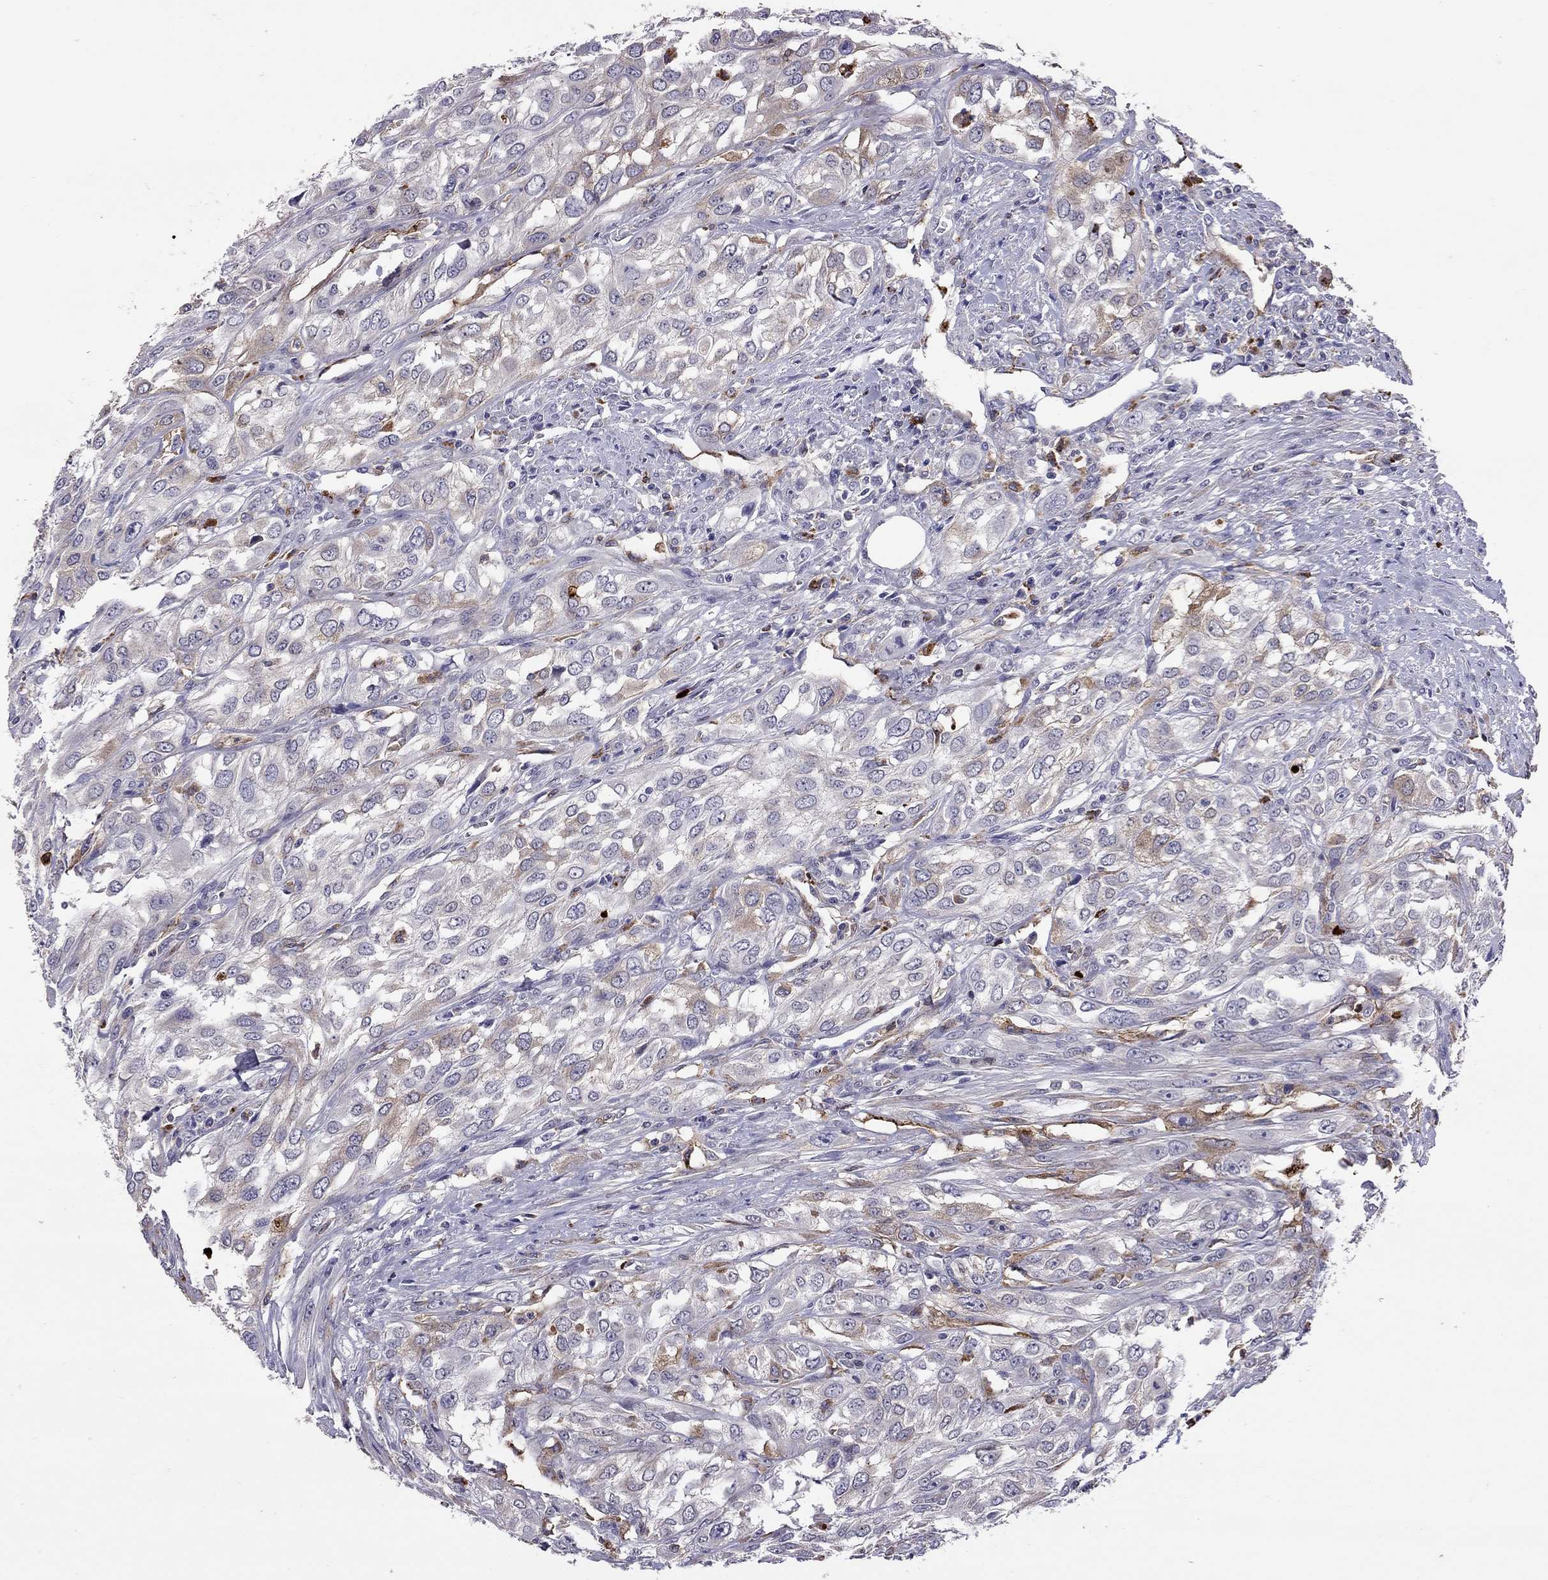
{"staining": {"intensity": "weak", "quantity": "<25%", "location": "cytoplasmic/membranous"}, "tissue": "urothelial cancer", "cell_type": "Tumor cells", "image_type": "cancer", "snomed": [{"axis": "morphology", "description": "Urothelial carcinoma, High grade"}, {"axis": "topography", "description": "Urinary bladder"}], "caption": "Immunohistochemistry (IHC) of urothelial cancer exhibits no expression in tumor cells.", "gene": "SERPINA3", "patient": {"sex": "male", "age": 67}}